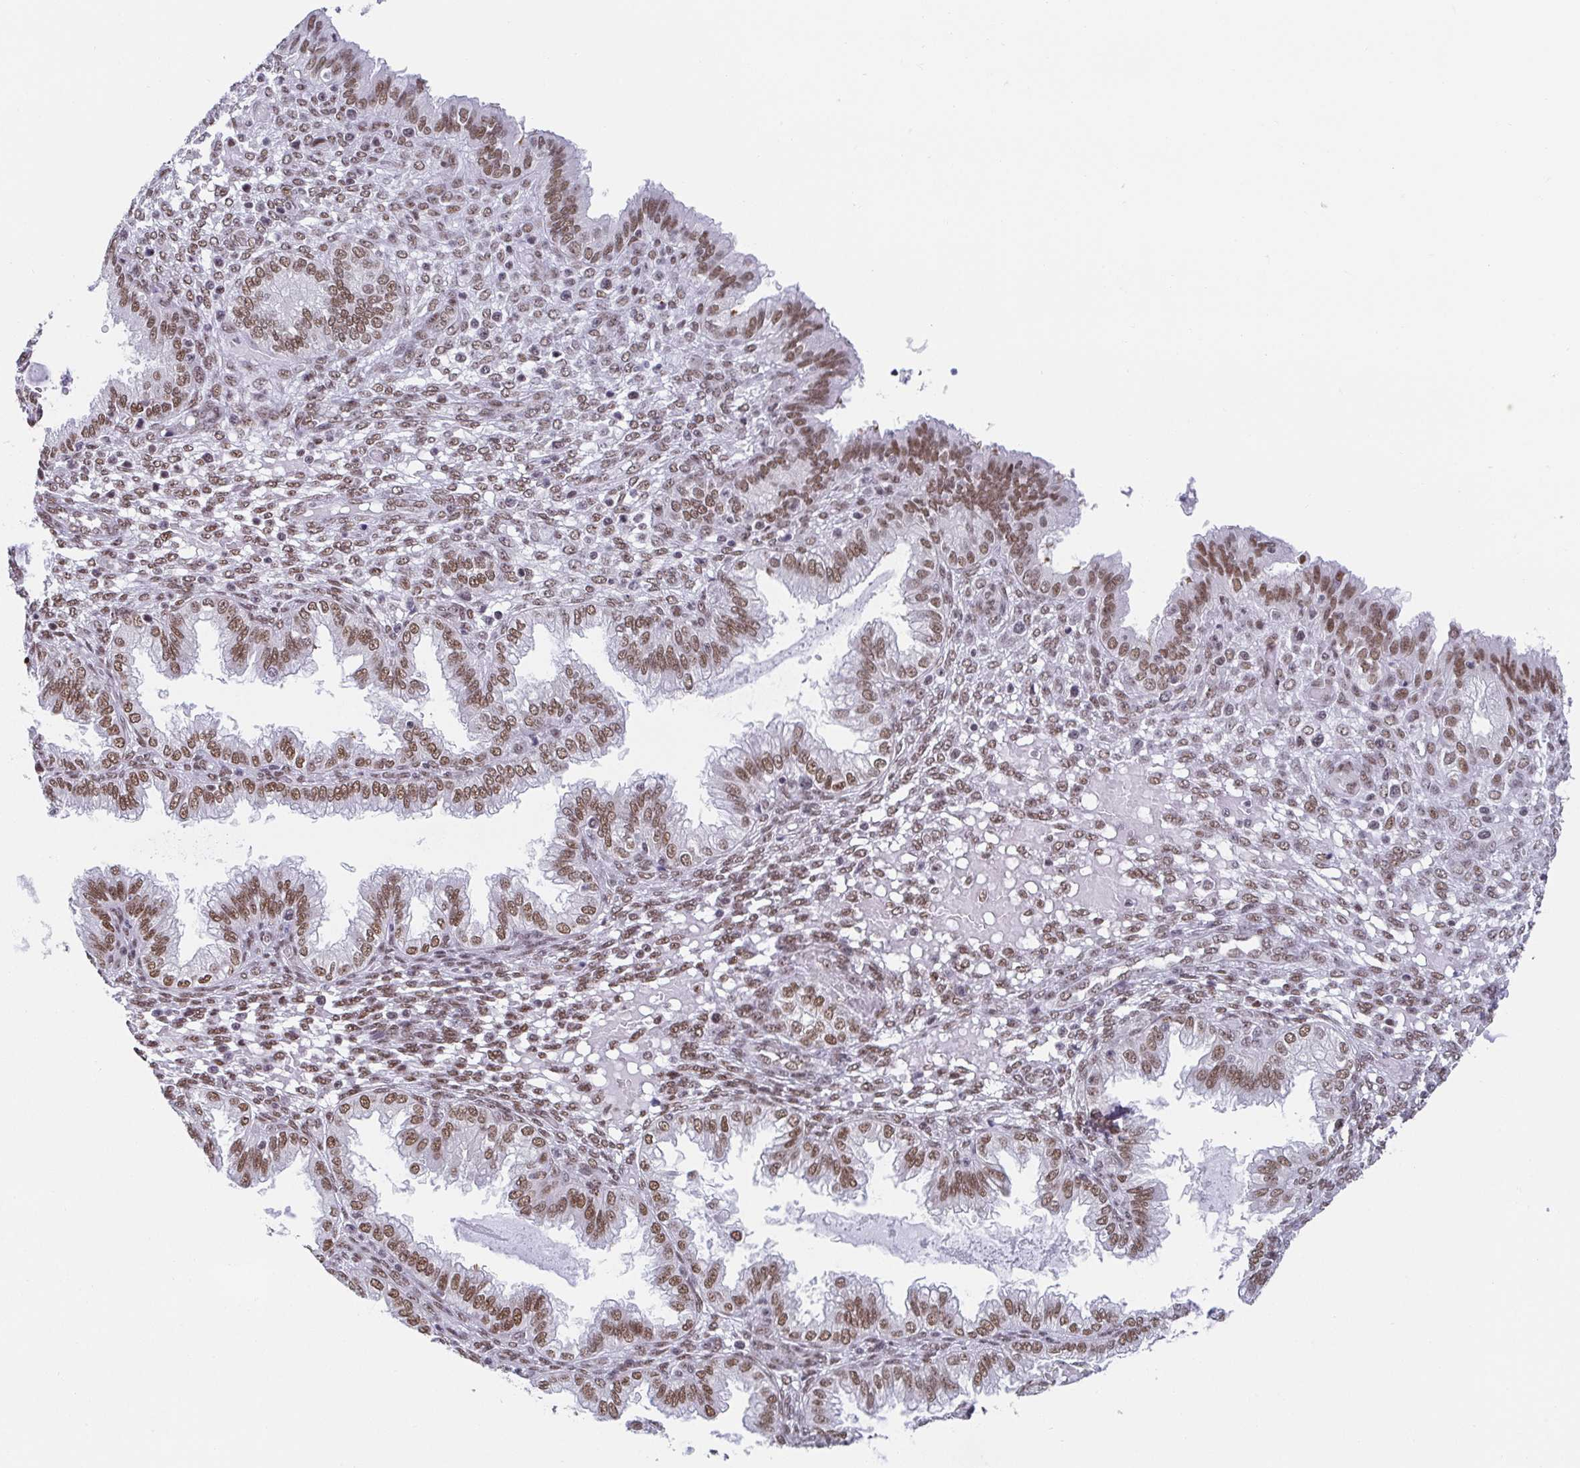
{"staining": {"intensity": "moderate", "quantity": ">75%", "location": "nuclear"}, "tissue": "endometrium", "cell_type": "Cells in endometrial stroma", "image_type": "normal", "snomed": [{"axis": "morphology", "description": "Normal tissue, NOS"}, {"axis": "topography", "description": "Endometrium"}], "caption": "A high-resolution image shows IHC staining of unremarkable endometrium, which exhibits moderate nuclear positivity in about >75% of cells in endometrial stroma.", "gene": "SLC7A10", "patient": {"sex": "female", "age": 33}}